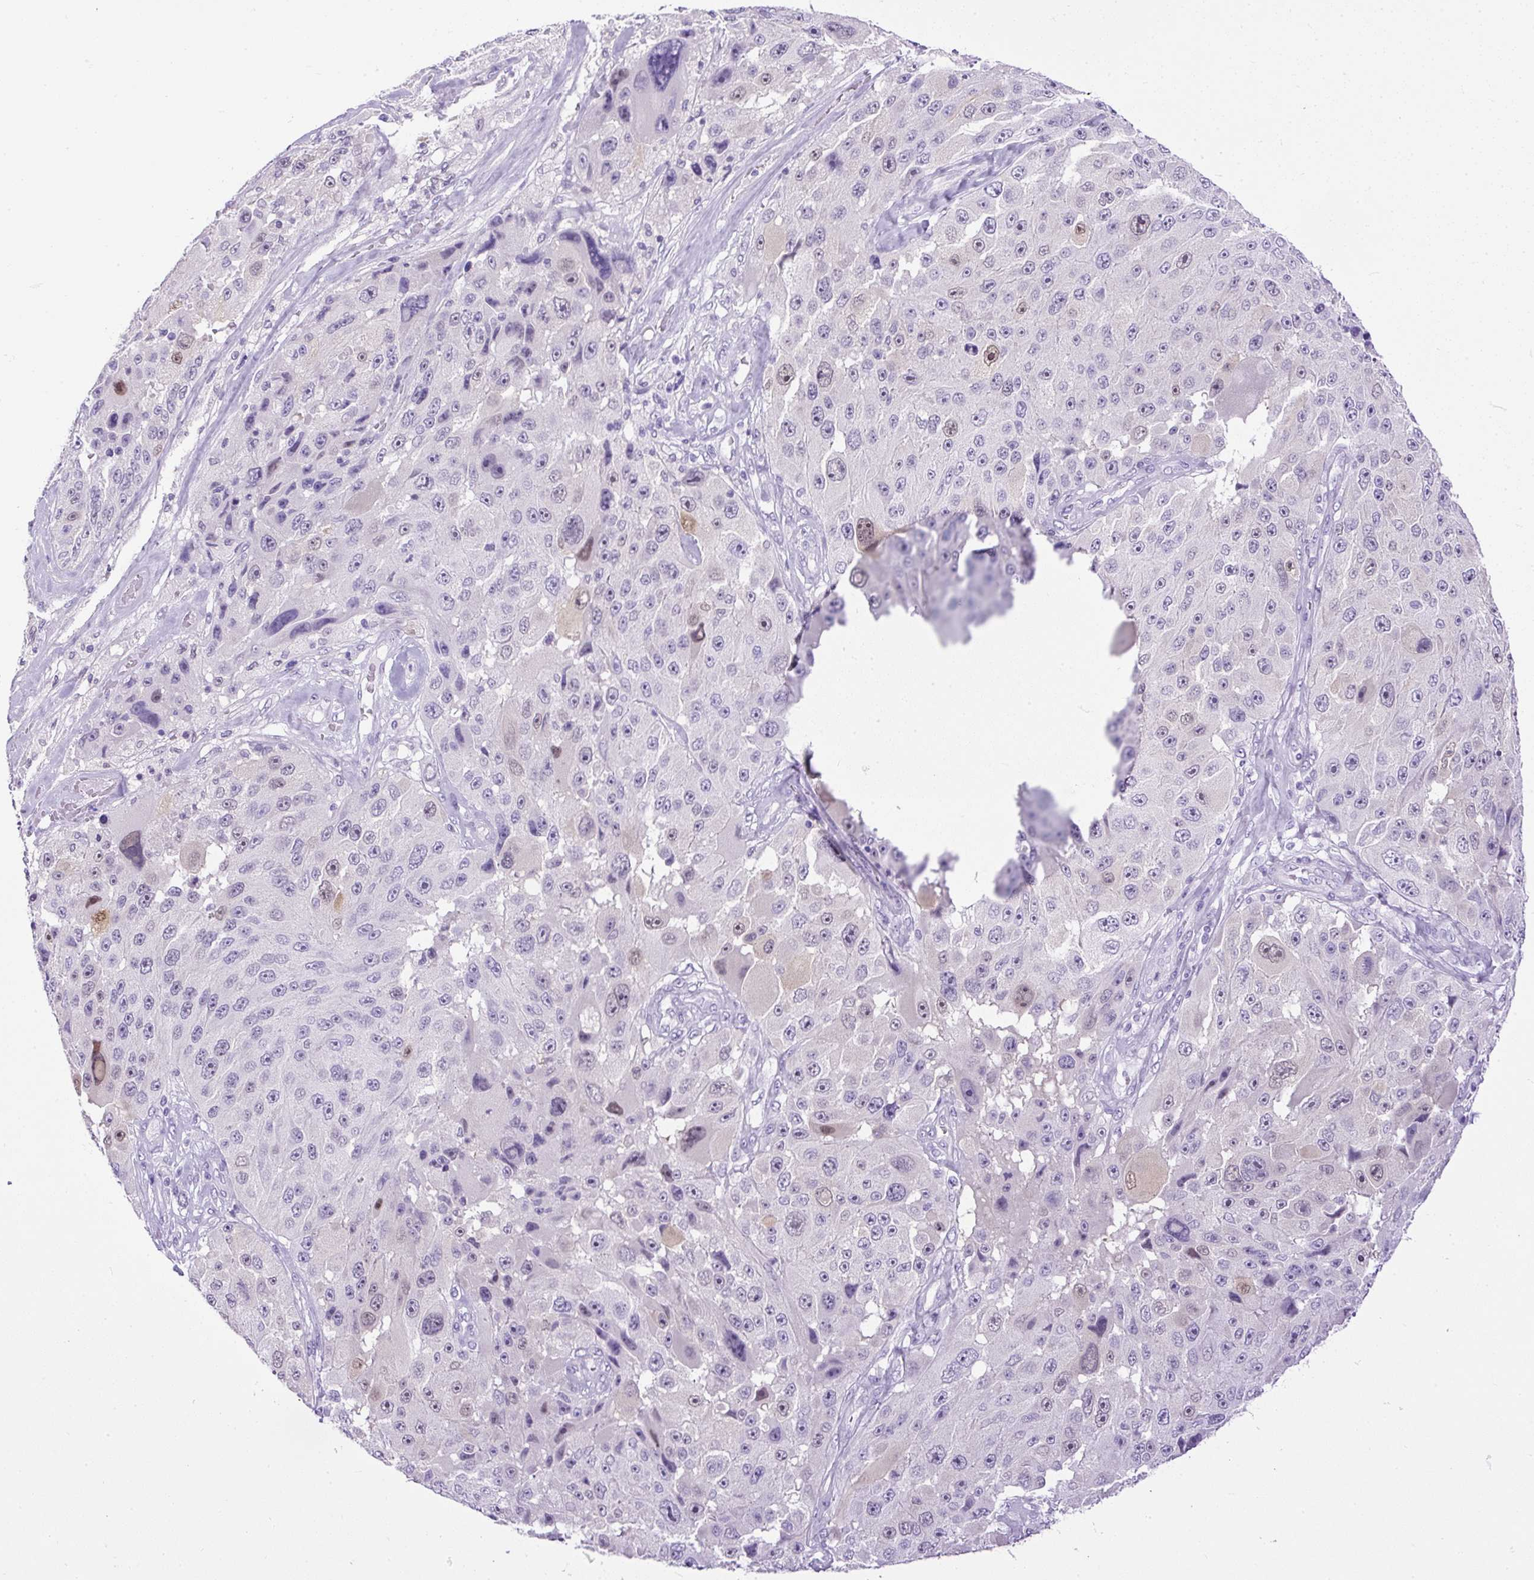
{"staining": {"intensity": "weak", "quantity": "<25%", "location": "nuclear"}, "tissue": "melanoma", "cell_type": "Tumor cells", "image_type": "cancer", "snomed": [{"axis": "morphology", "description": "Malignant melanoma, Metastatic site"}, {"axis": "topography", "description": "Lymph node"}], "caption": "This histopathology image is of melanoma stained with immunohistochemistry (IHC) to label a protein in brown with the nuclei are counter-stained blue. There is no staining in tumor cells.", "gene": "UPP1", "patient": {"sex": "male", "age": 62}}